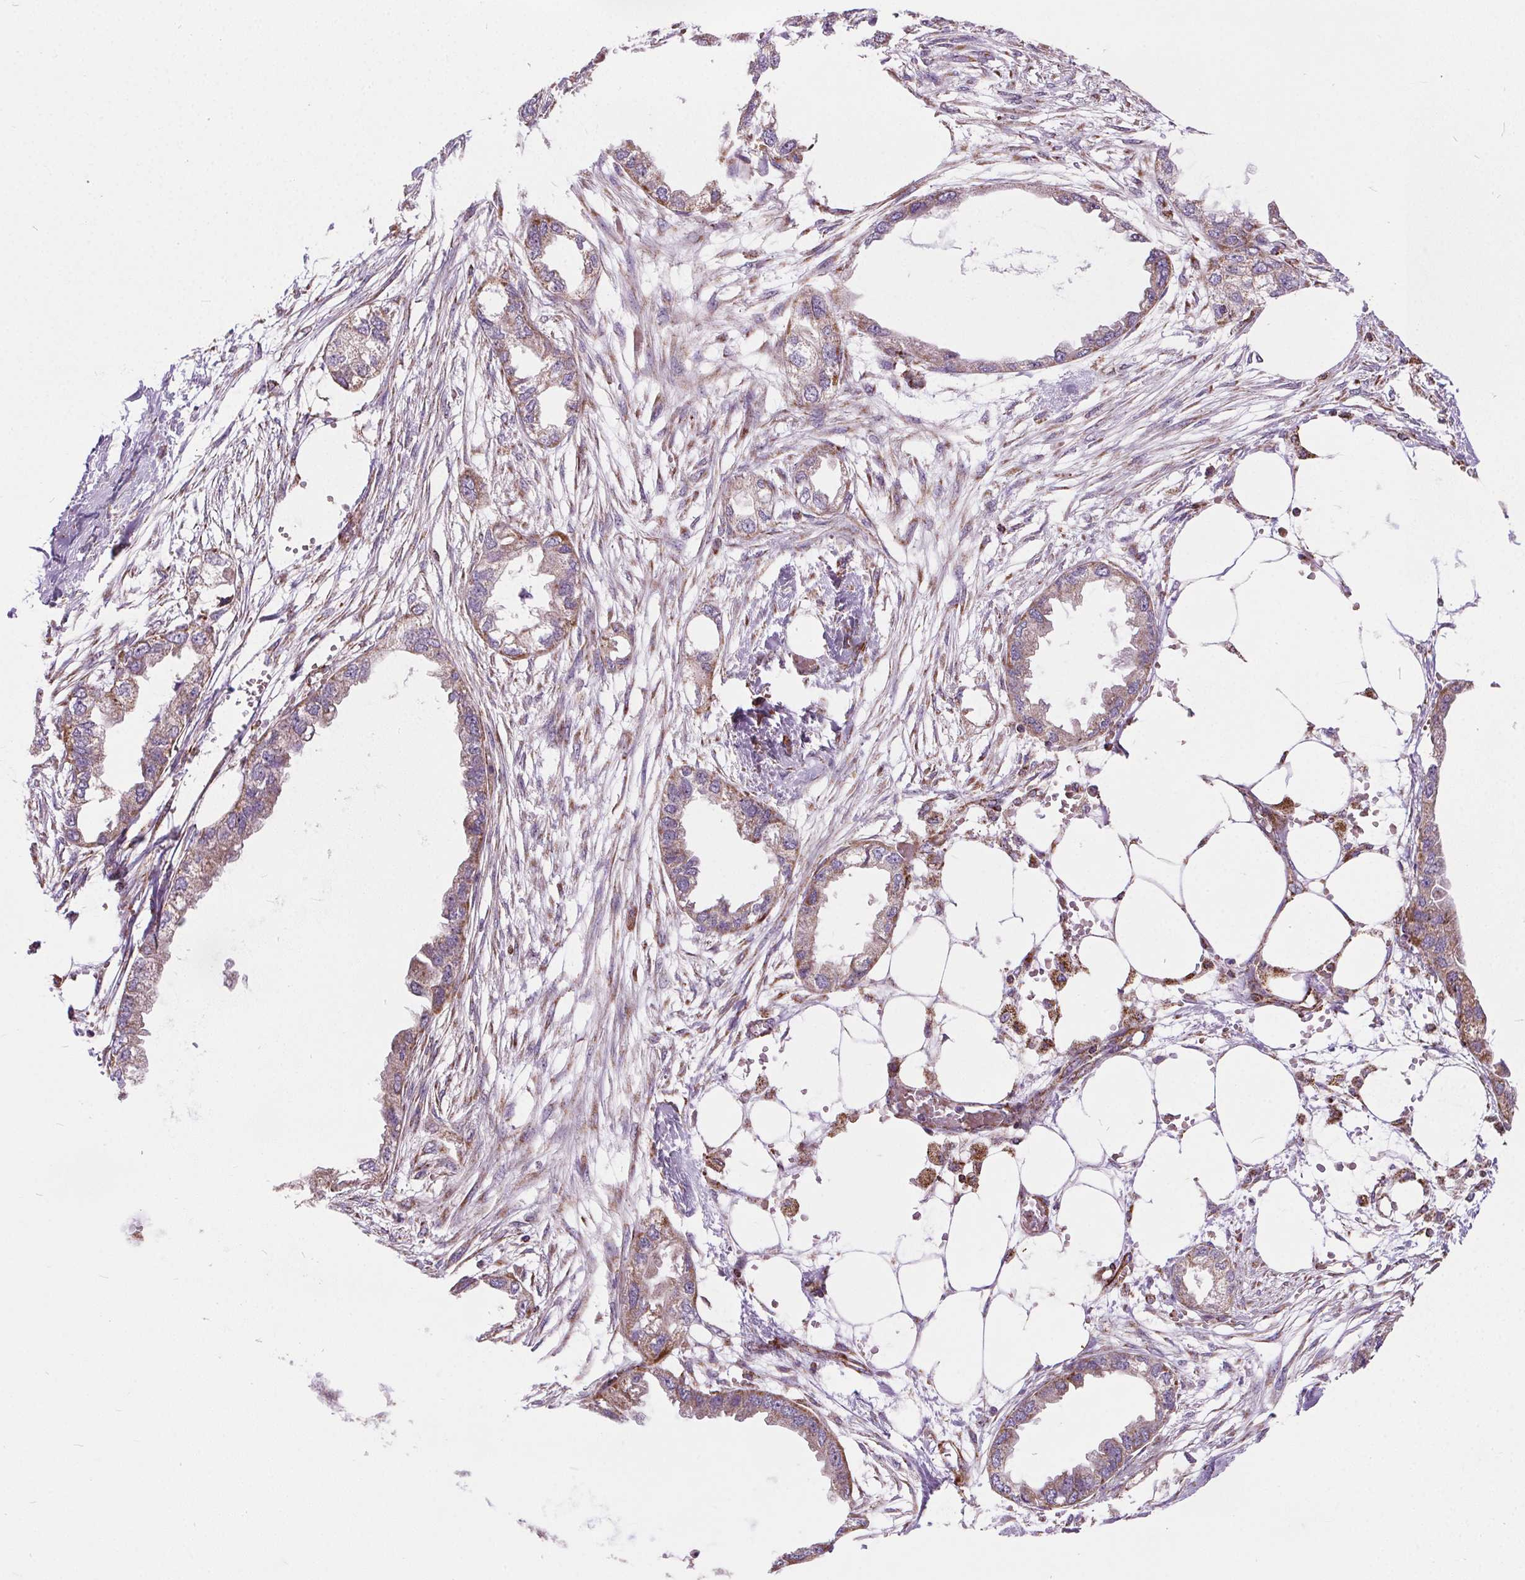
{"staining": {"intensity": "moderate", "quantity": "<25%", "location": "cytoplasmic/membranous"}, "tissue": "endometrial cancer", "cell_type": "Tumor cells", "image_type": "cancer", "snomed": [{"axis": "morphology", "description": "Adenocarcinoma, NOS"}, {"axis": "morphology", "description": "Adenocarcinoma, metastatic, NOS"}, {"axis": "topography", "description": "Adipose tissue"}, {"axis": "topography", "description": "Endometrium"}], "caption": "A brown stain shows moderate cytoplasmic/membranous staining of a protein in human endometrial metastatic adenocarcinoma tumor cells.", "gene": "GOLT1B", "patient": {"sex": "female", "age": 67}}